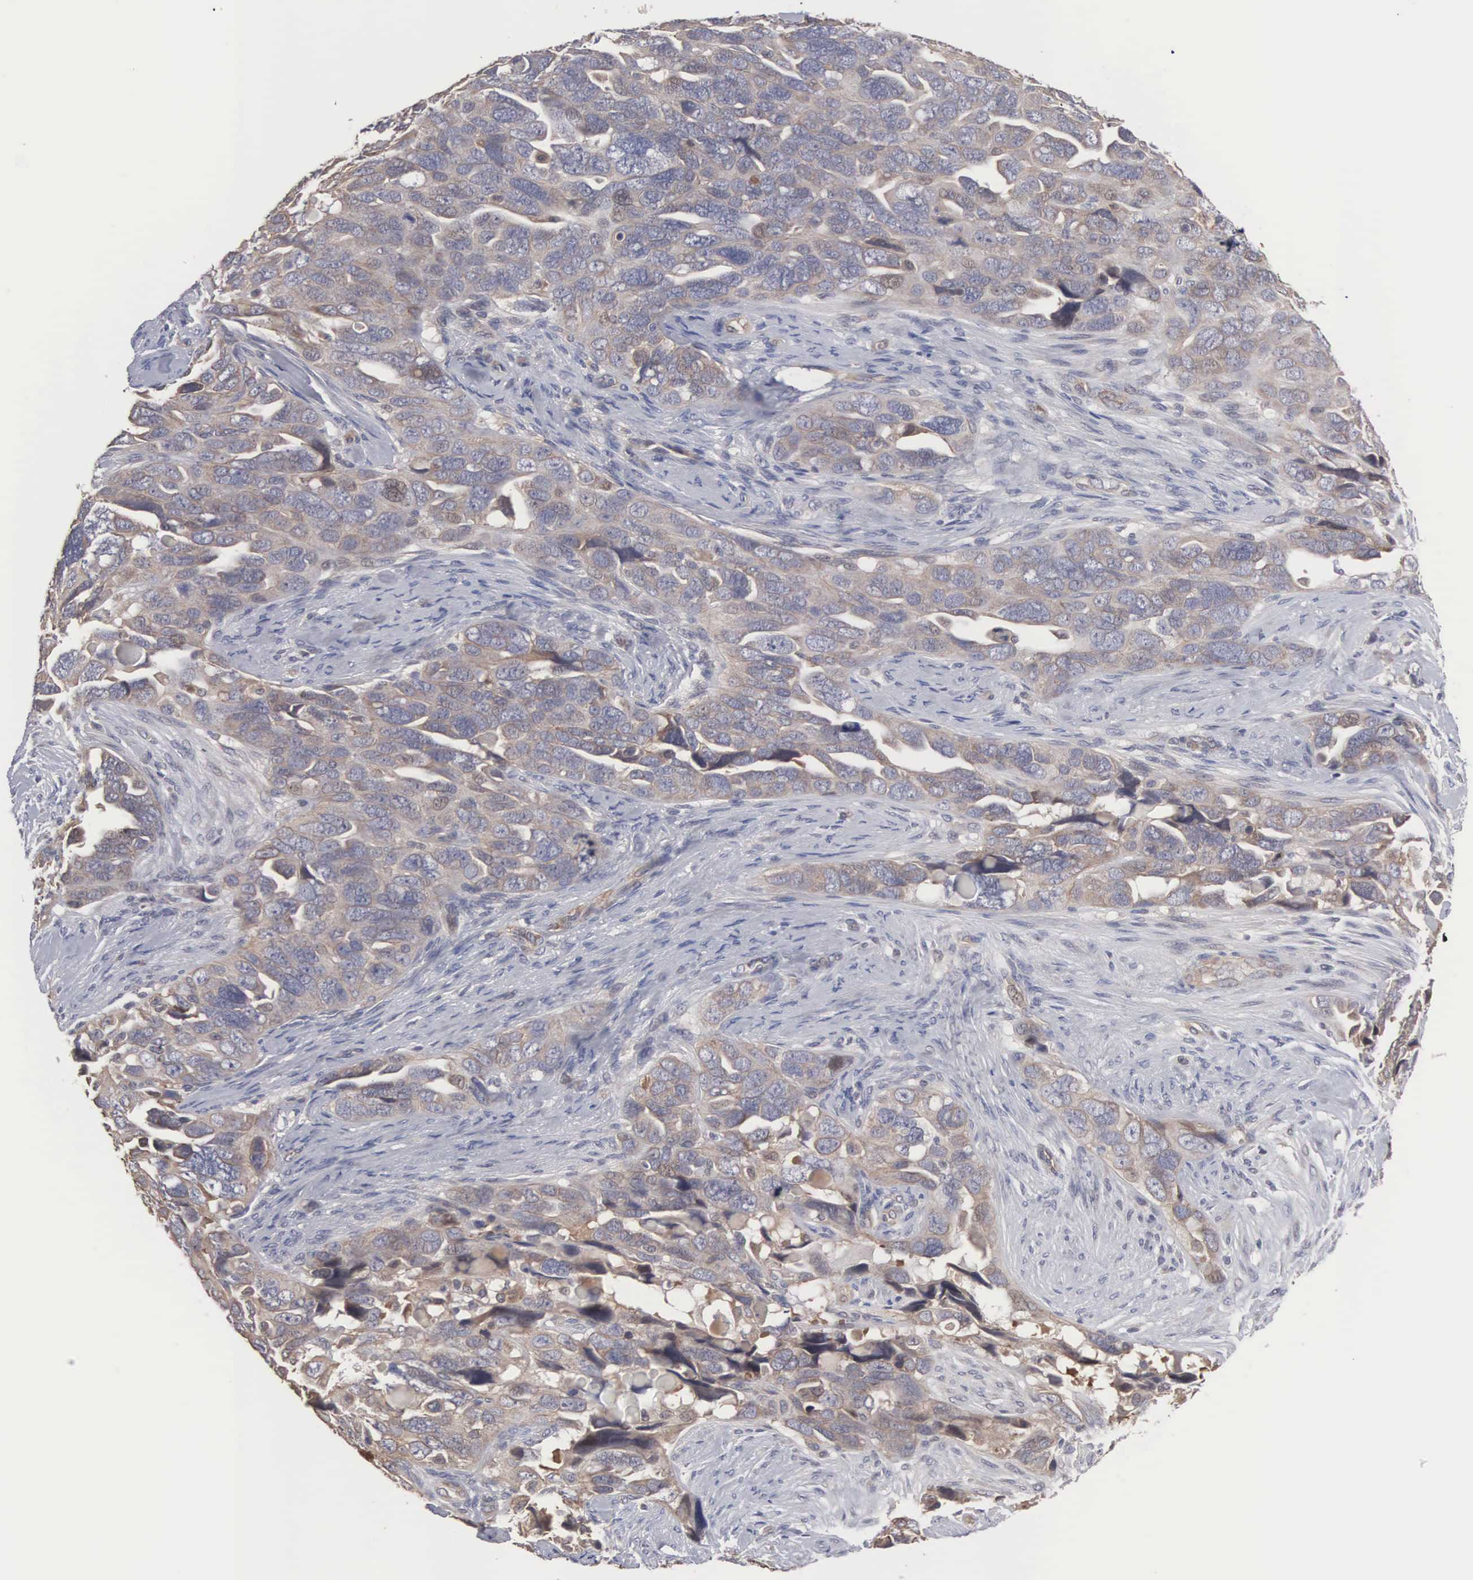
{"staining": {"intensity": "weak", "quantity": ">75%", "location": "cytoplasmic/membranous"}, "tissue": "ovarian cancer", "cell_type": "Tumor cells", "image_type": "cancer", "snomed": [{"axis": "morphology", "description": "Cystadenocarcinoma, serous, NOS"}, {"axis": "topography", "description": "Ovary"}], "caption": "Immunohistochemical staining of human ovarian serous cystadenocarcinoma shows low levels of weak cytoplasmic/membranous staining in about >75% of tumor cells.", "gene": "INF2", "patient": {"sex": "female", "age": 63}}